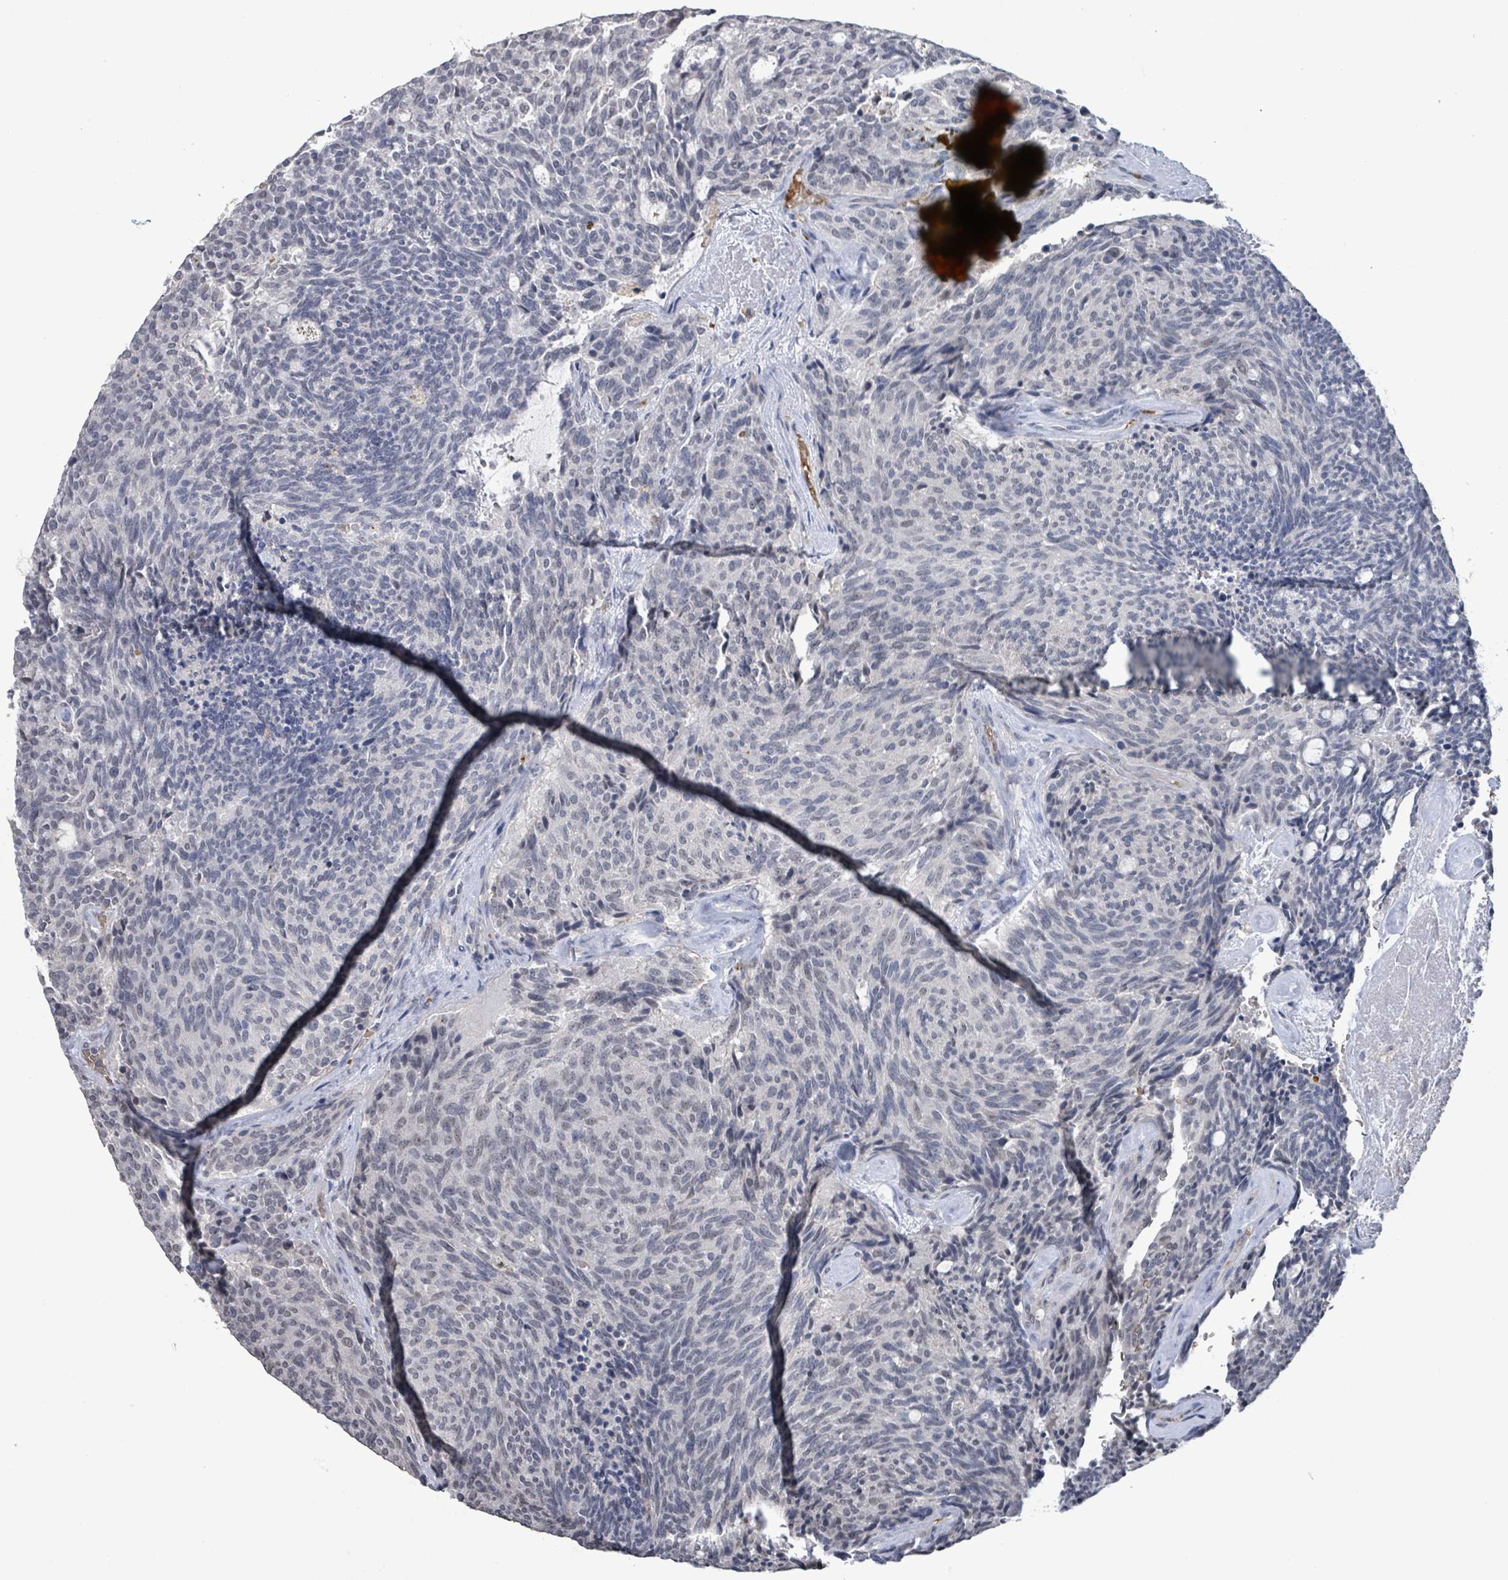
{"staining": {"intensity": "negative", "quantity": "none", "location": "none"}, "tissue": "carcinoid", "cell_type": "Tumor cells", "image_type": "cancer", "snomed": [{"axis": "morphology", "description": "Carcinoid, malignant, NOS"}, {"axis": "topography", "description": "Pancreas"}], "caption": "Immunohistochemistry (IHC) histopathology image of neoplastic tissue: human malignant carcinoid stained with DAB demonstrates no significant protein staining in tumor cells.", "gene": "SEBOX", "patient": {"sex": "female", "age": 54}}